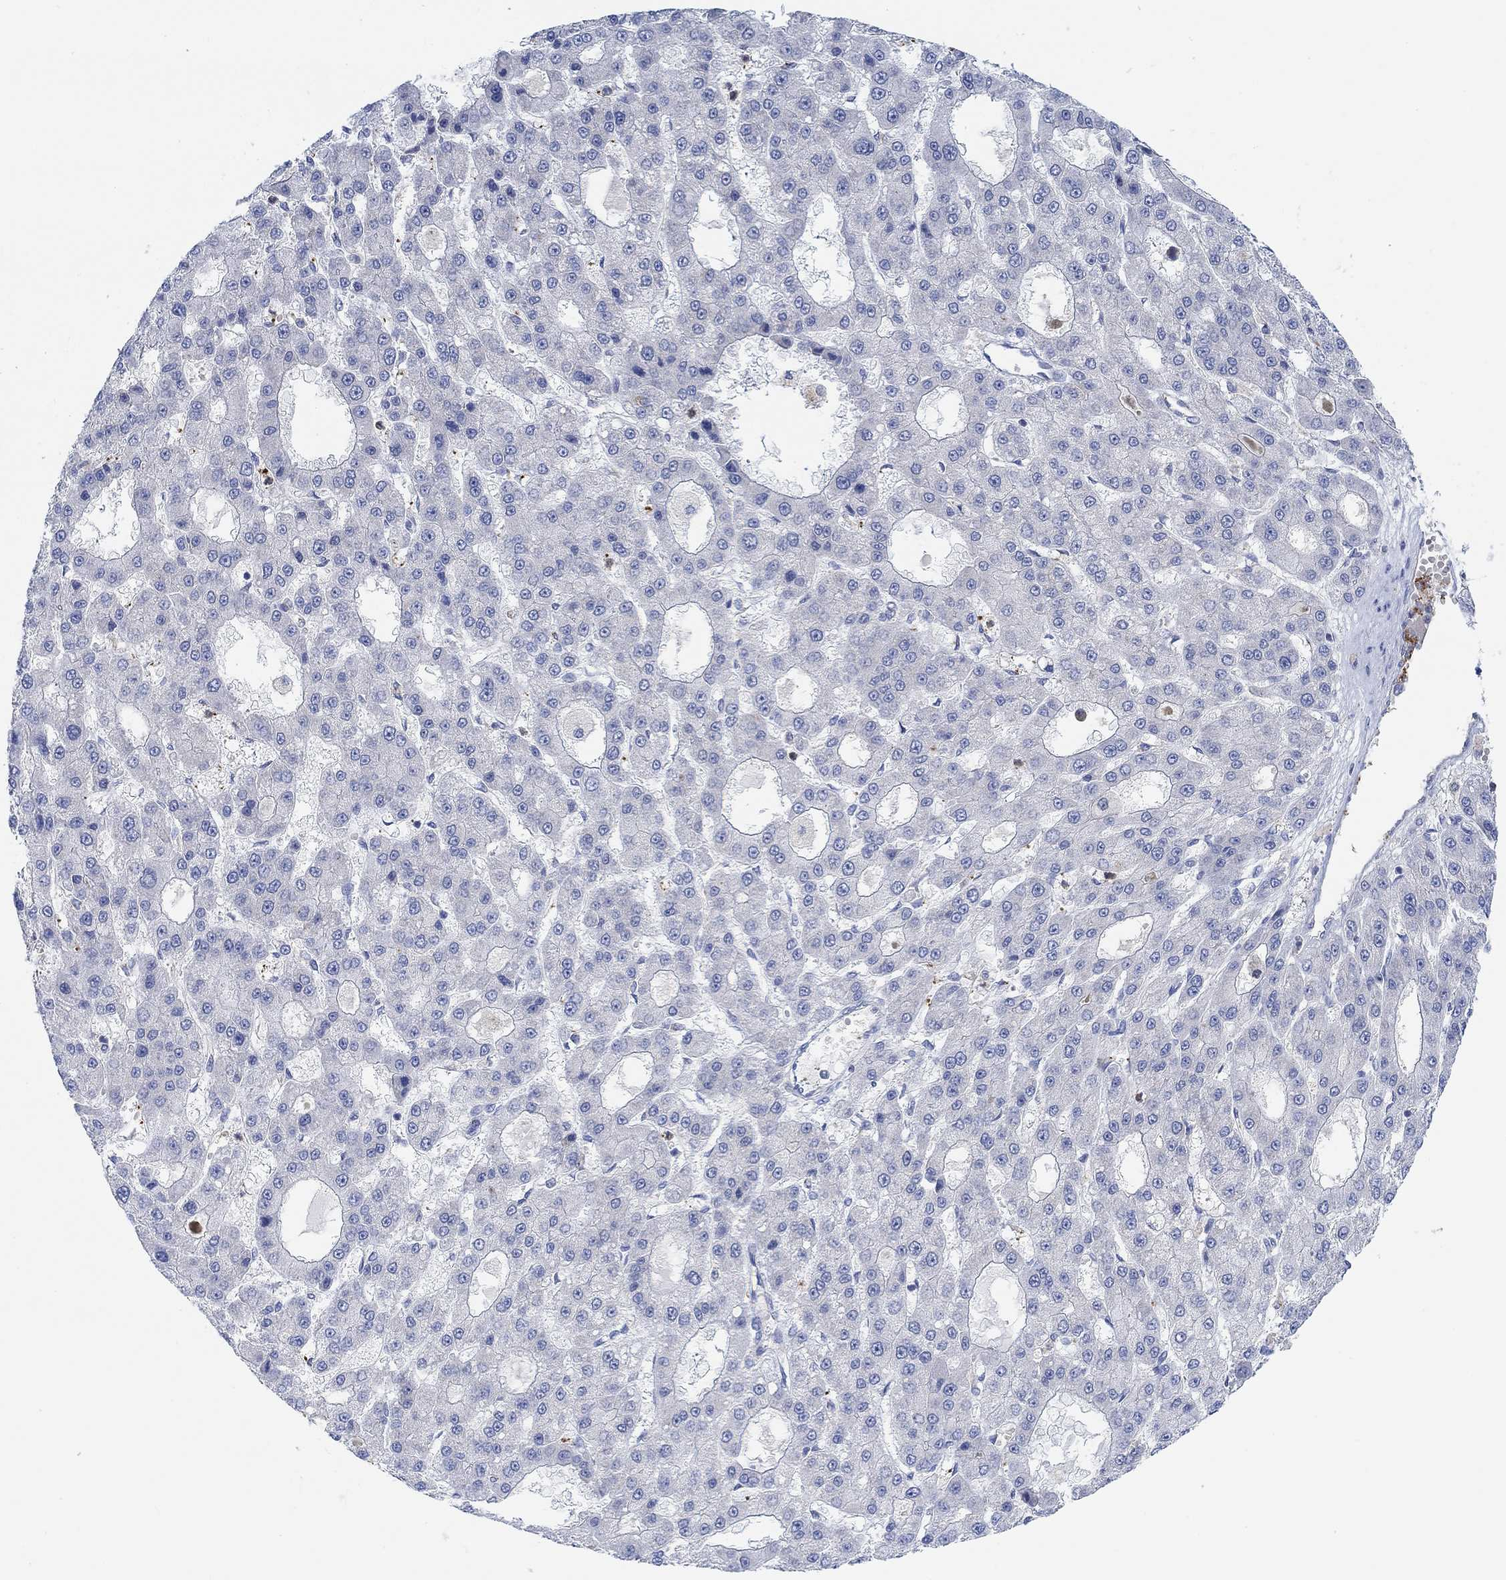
{"staining": {"intensity": "negative", "quantity": "none", "location": "none"}, "tissue": "liver cancer", "cell_type": "Tumor cells", "image_type": "cancer", "snomed": [{"axis": "morphology", "description": "Carcinoma, Hepatocellular, NOS"}, {"axis": "topography", "description": "Liver"}], "caption": "Immunohistochemical staining of liver cancer (hepatocellular carcinoma) exhibits no significant staining in tumor cells.", "gene": "PMFBP1", "patient": {"sex": "male", "age": 70}}